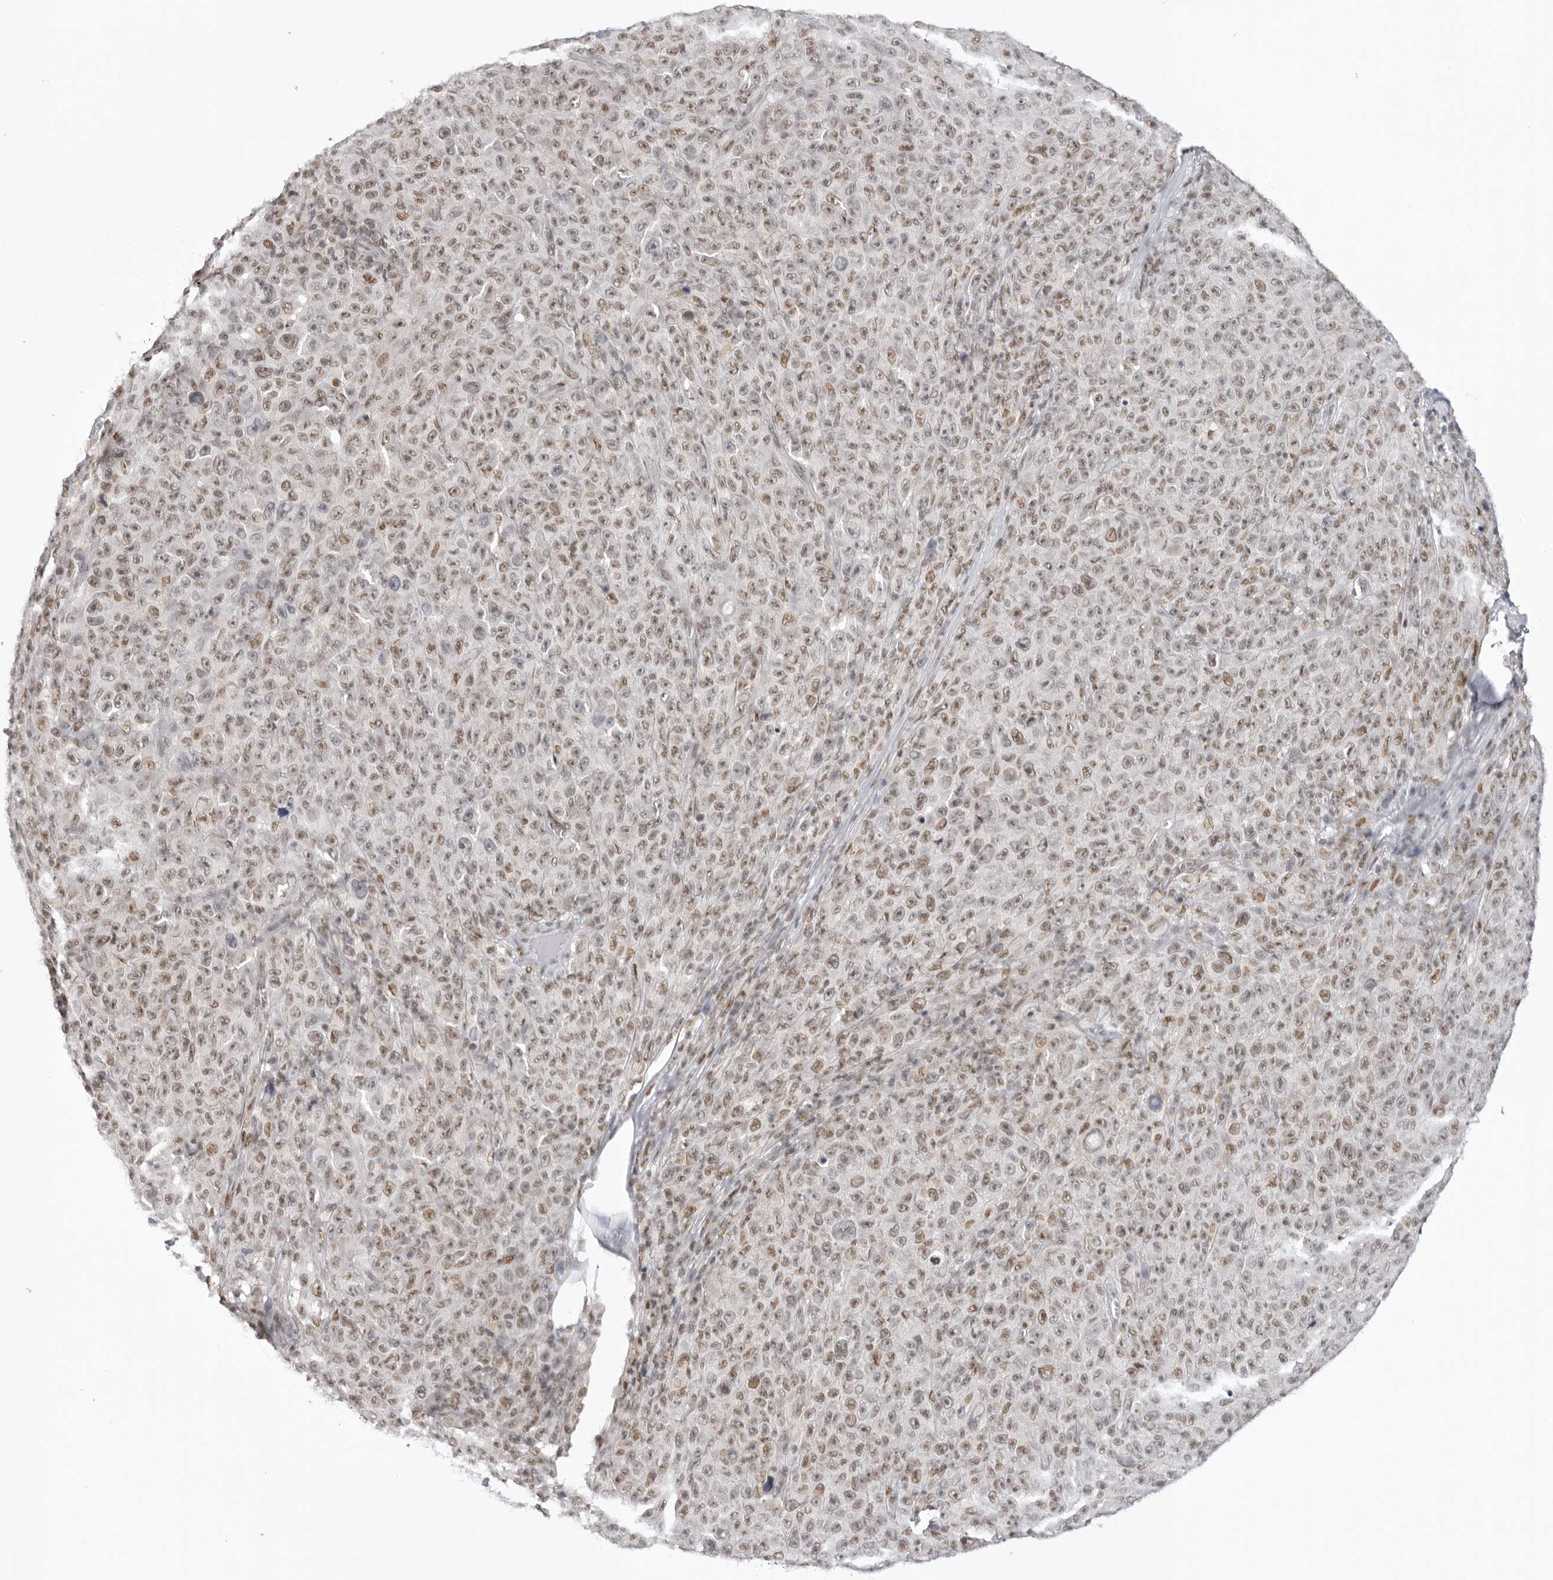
{"staining": {"intensity": "weak", "quantity": ">75%", "location": "nuclear"}, "tissue": "melanoma", "cell_type": "Tumor cells", "image_type": "cancer", "snomed": [{"axis": "morphology", "description": "Malignant melanoma, NOS"}, {"axis": "topography", "description": "Skin"}], "caption": "This photomicrograph demonstrates IHC staining of malignant melanoma, with low weak nuclear staining in about >75% of tumor cells.", "gene": "RPA2", "patient": {"sex": "female", "age": 82}}